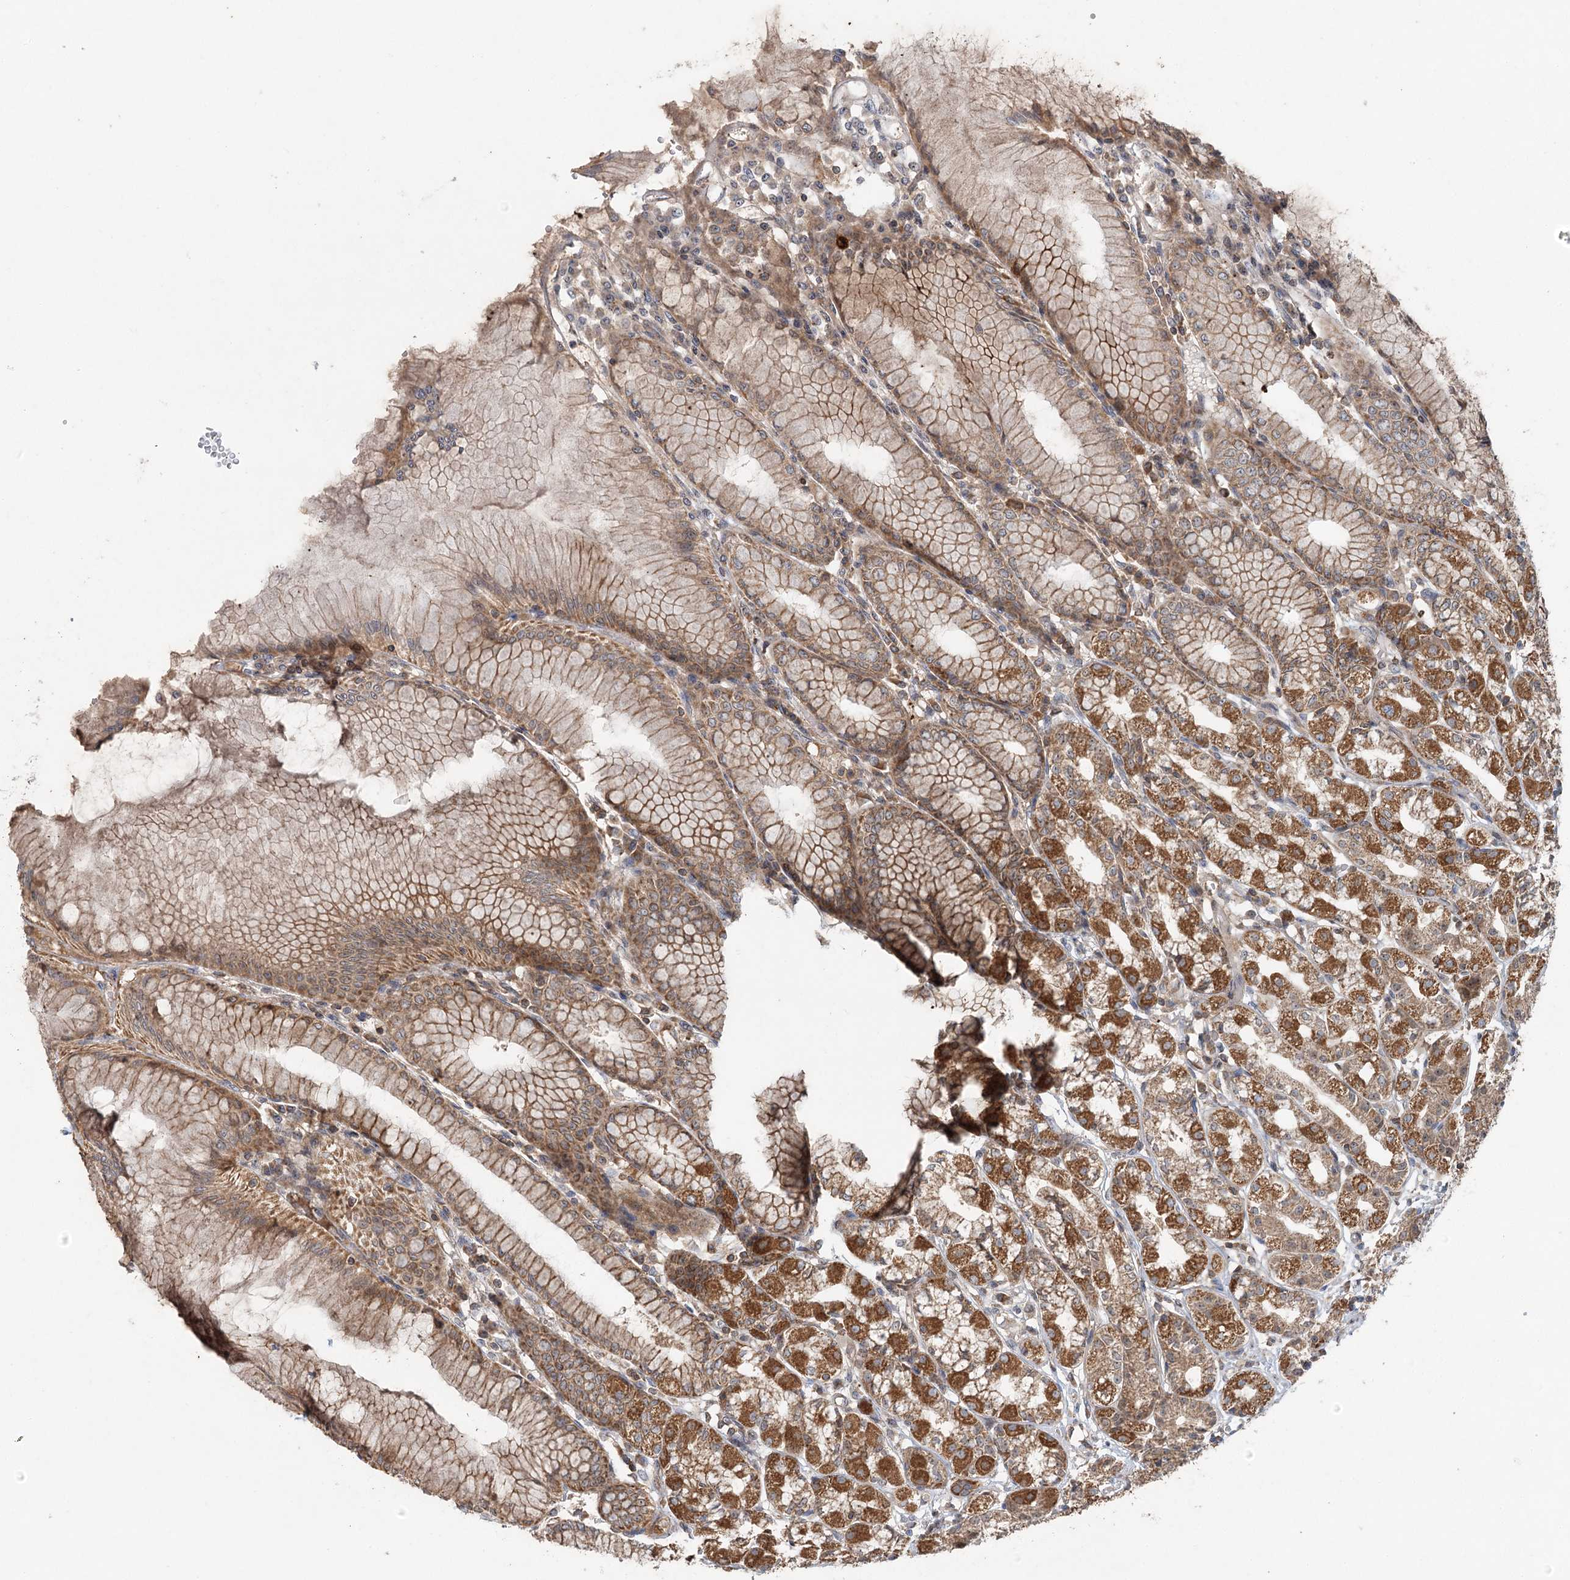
{"staining": {"intensity": "strong", "quantity": ">75%", "location": "cytoplasmic/membranous,nuclear"}, "tissue": "stomach", "cell_type": "Glandular cells", "image_type": "normal", "snomed": [{"axis": "morphology", "description": "Normal tissue, NOS"}, {"axis": "topography", "description": "Stomach"}], "caption": "High-magnification brightfield microscopy of unremarkable stomach stained with DAB (brown) and counterstained with hematoxylin (blue). glandular cells exhibit strong cytoplasmic/membranous,nuclear positivity is seen in approximately>75% of cells. (Brightfield microscopy of DAB IHC at high magnification).", "gene": "ENSG00000273217", "patient": {"sex": "female", "age": 57}}